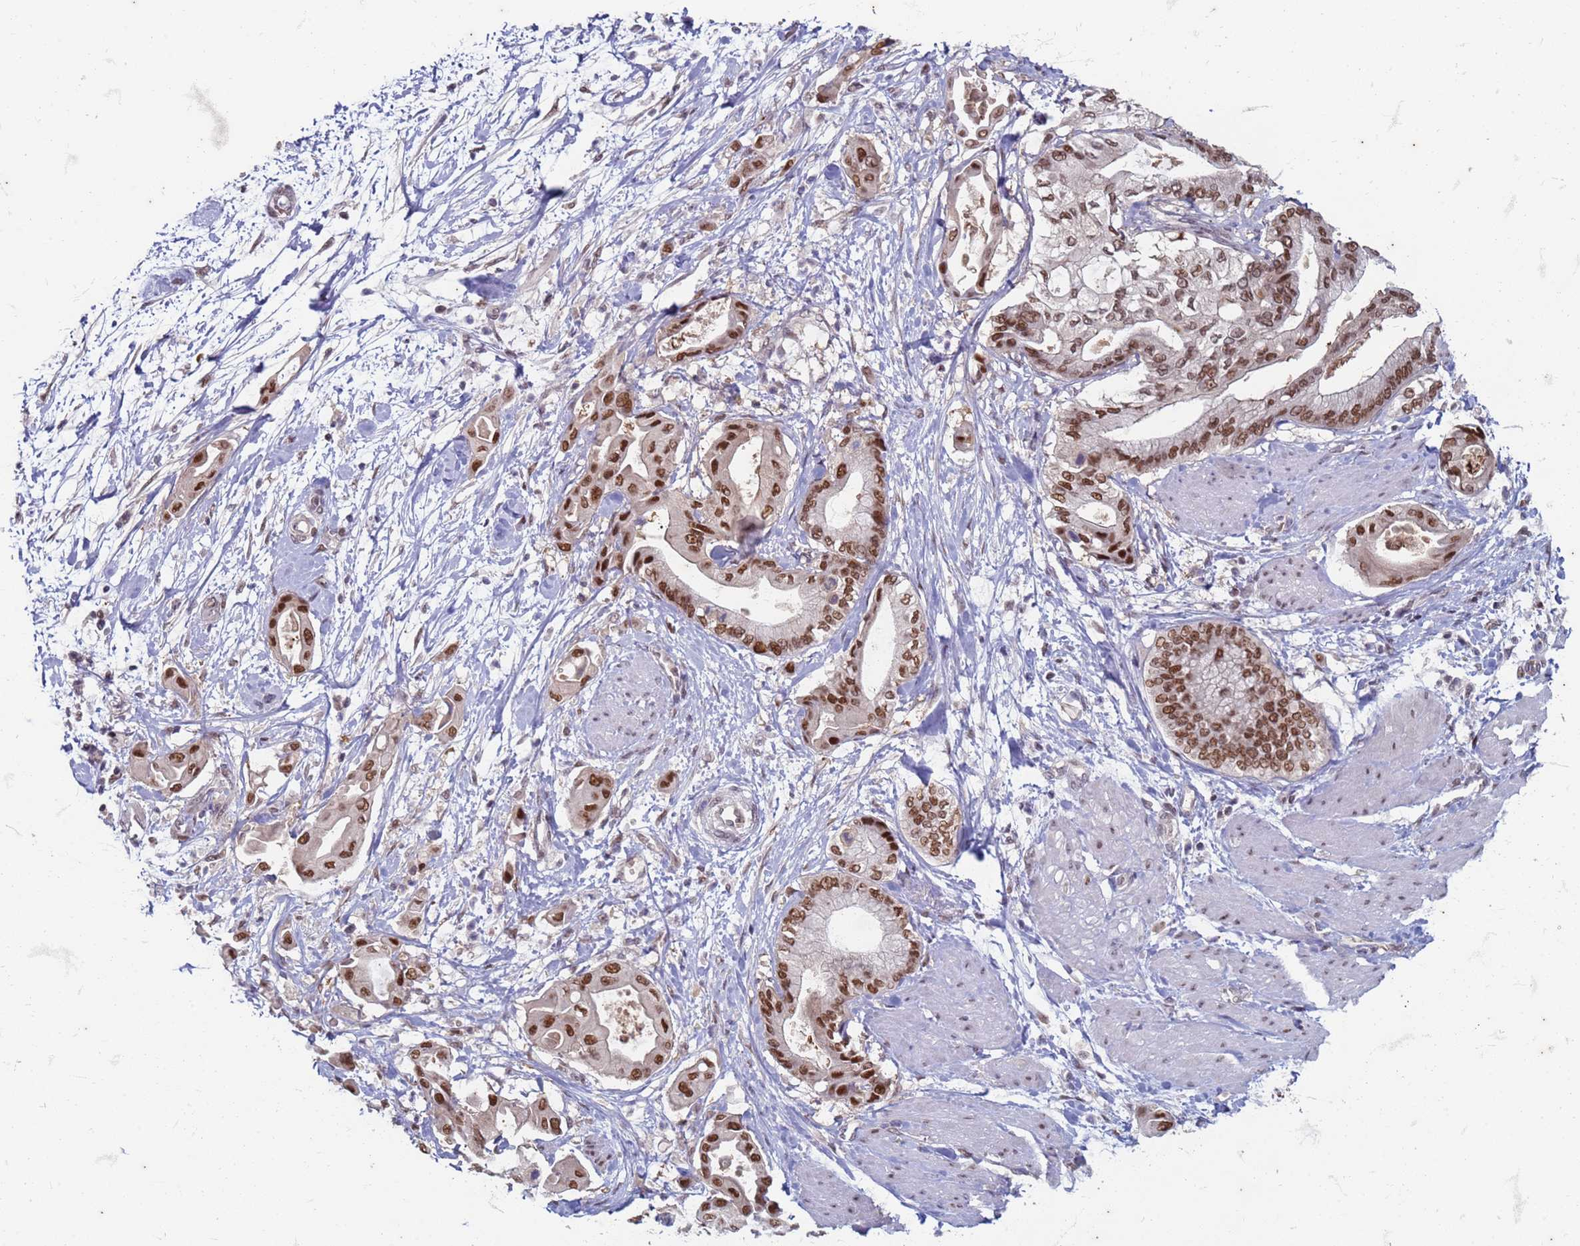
{"staining": {"intensity": "strong", "quantity": ">75%", "location": "nuclear"}, "tissue": "pancreatic cancer", "cell_type": "Tumor cells", "image_type": "cancer", "snomed": [{"axis": "morphology", "description": "Adenocarcinoma, NOS"}, {"axis": "morphology", "description": "Adenocarcinoma, metastatic, NOS"}, {"axis": "topography", "description": "Lymph node"}, {"axis": "topography", "description": "Pancreas"}, {"axis": "topography", "description": "Duodenum"}], "caption": "Brown immunohistochemical staining in pancreatic cancer (metastatic adenocarcinoma) displays strong nuclear staining in about >75% of tumor cells. The staining is performed using DAB (3,3'-diaminobenzidine) brown chromogen to label protein expression. The nuclei are counter-stained blue using hematoxylin.", "gene": "TRMT6", "patient": {"sex": "female", "age": 64}}